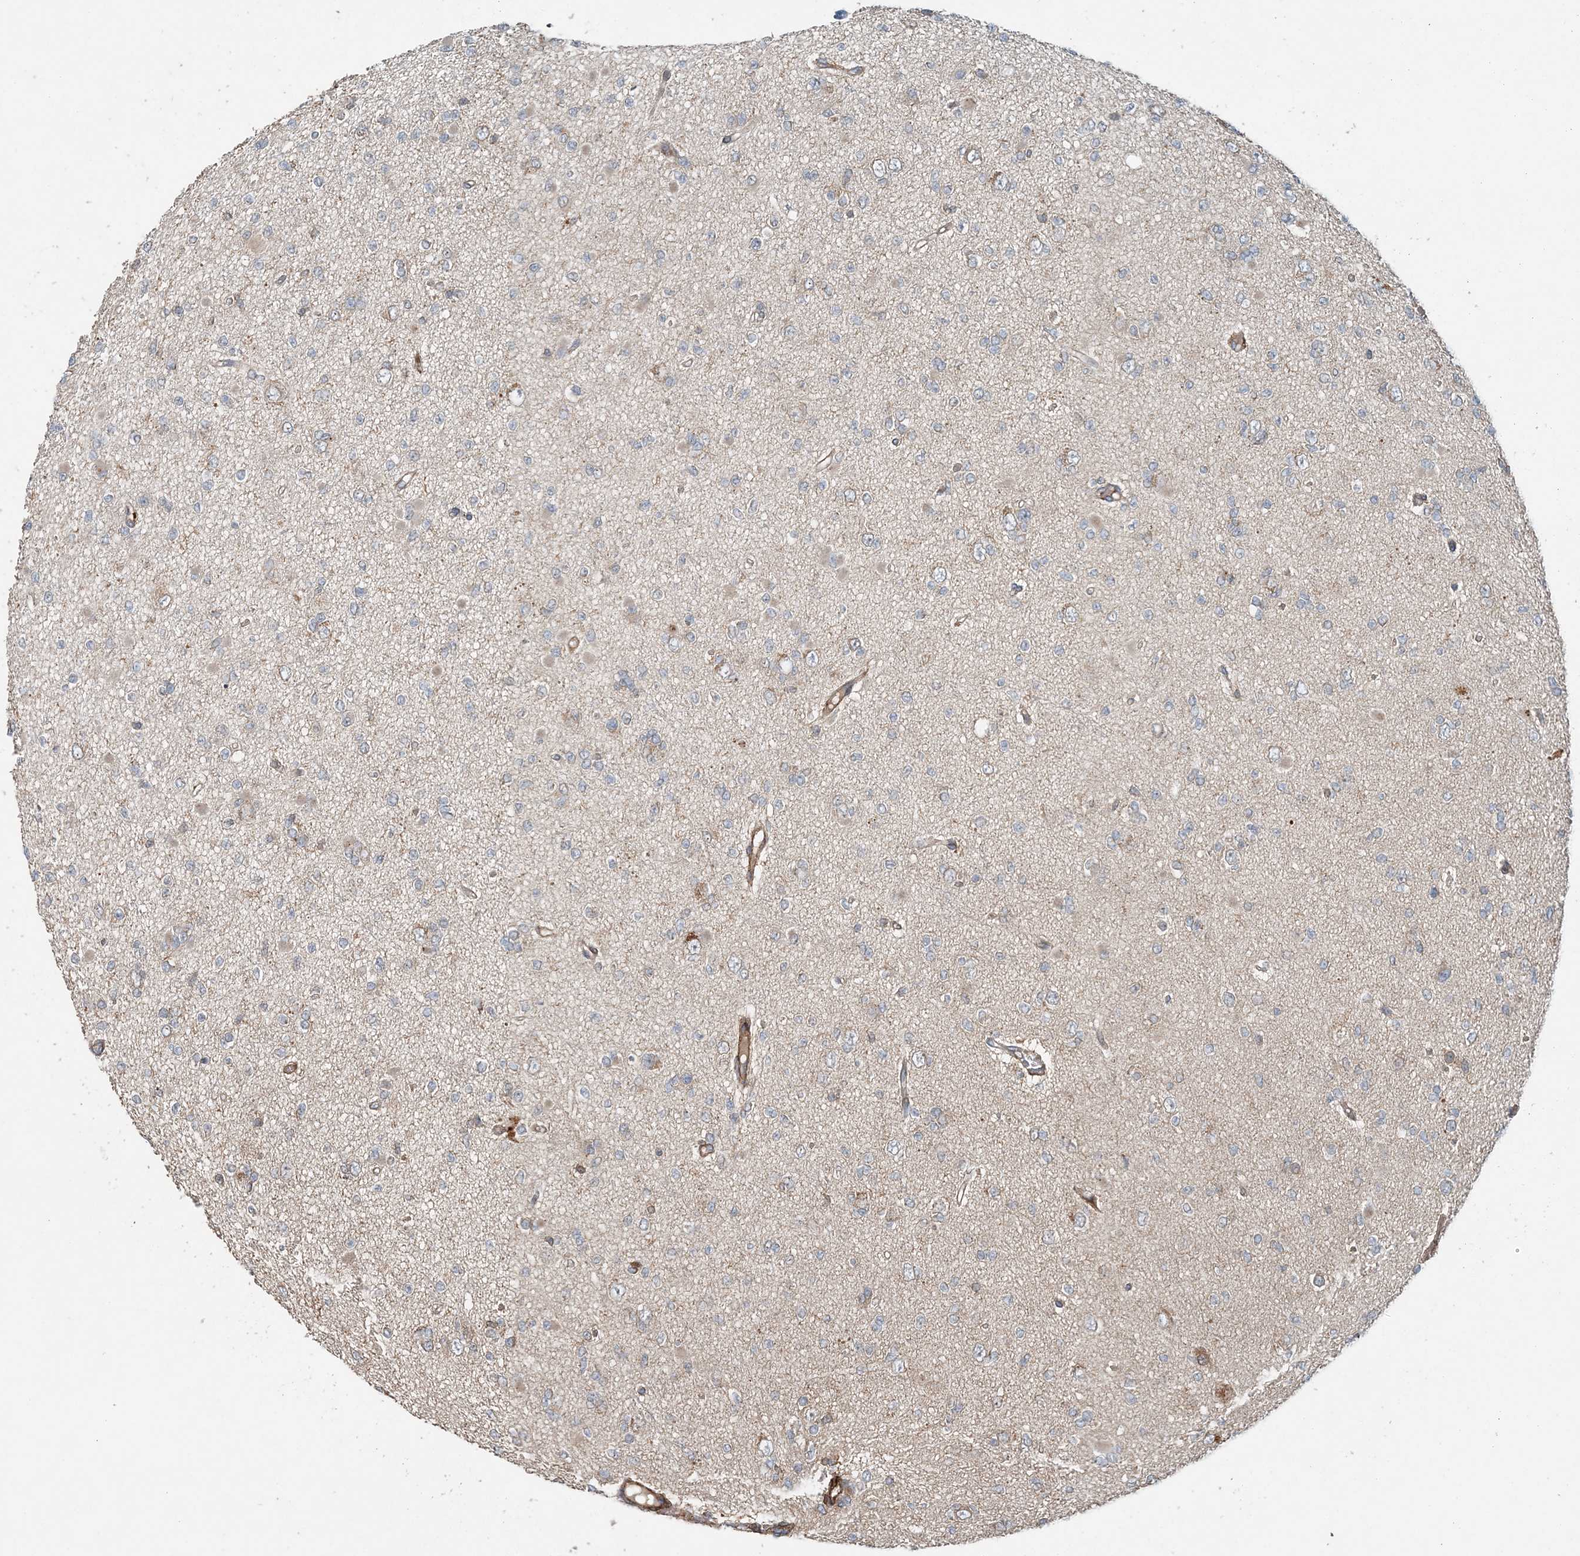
{"staining": {"intensity": "negative", "quantity": "none", "location": "none"}, "tissue": "glioma", "cell_type": "Tumor cells", "image_type": "cancer", "snomed": [{"axis": "morphology", "description": "Glioma, malignant, Low grade"}, {"axis": "topography", "description": "Brain"}], "caption": "The photomicrograph shows no significant positivity in tumor cells of glioma.", "gene": "TTI1", "patient": {"sex": "female", "age": 22}}